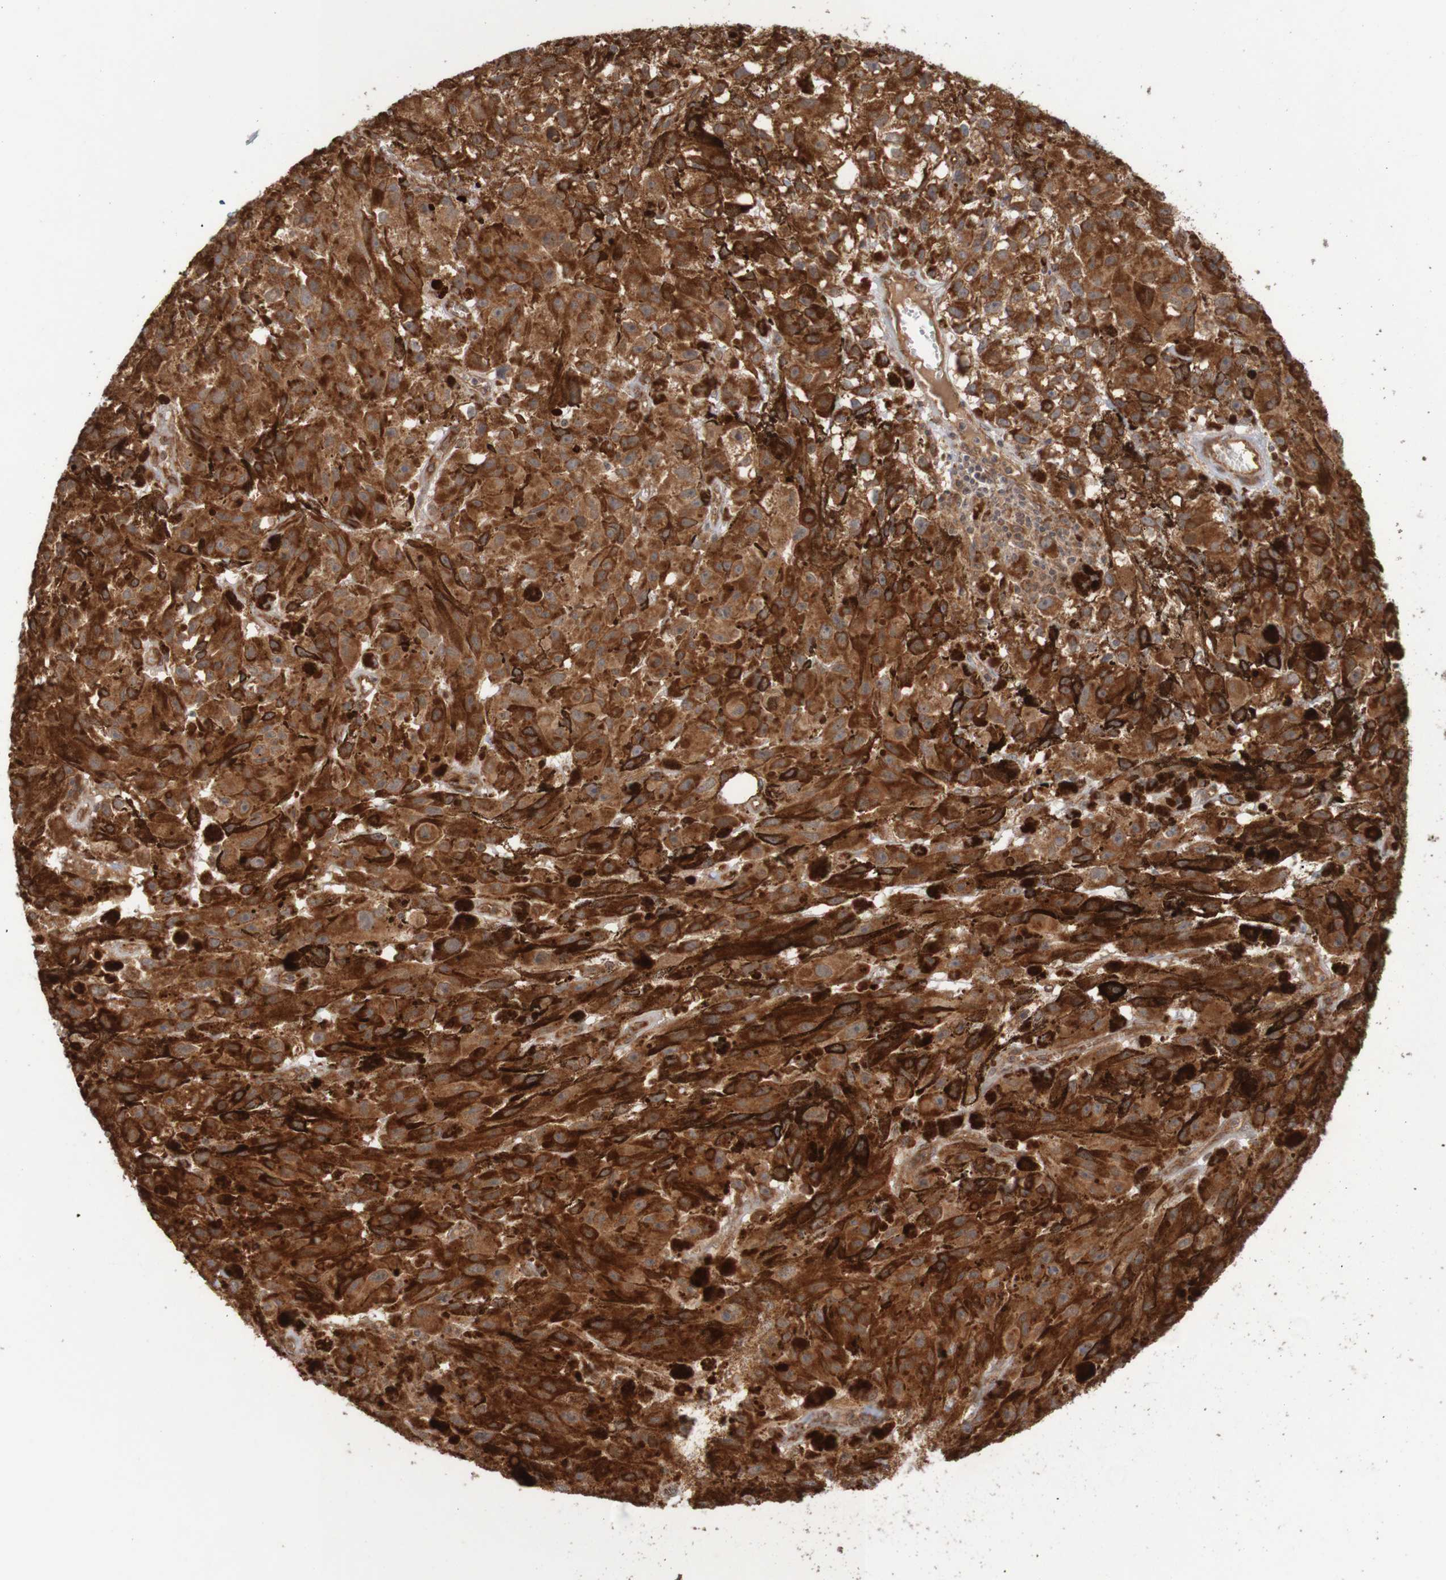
{"staining": {"intensity": "strong", "quantity": ">75%", "location": "cytoplasmic/membranous"}, "tissue": "melanoma", "cell_type": "Tumor cells", "image_type": "cancer", "snomed": [{"axis": "morphology", "description": "Malignant melanoma, NOS"}, {"axis": "topography", "description": "Skin"}], "caption": "There is high levels of strong cytoplasmic/membranous expression in tumor cells of malignant melanoma, as demonstrated by immunohistochemical staining (brown color).", "gene": "MRPL52", "patient": {"sex": "female", "age": 104}}